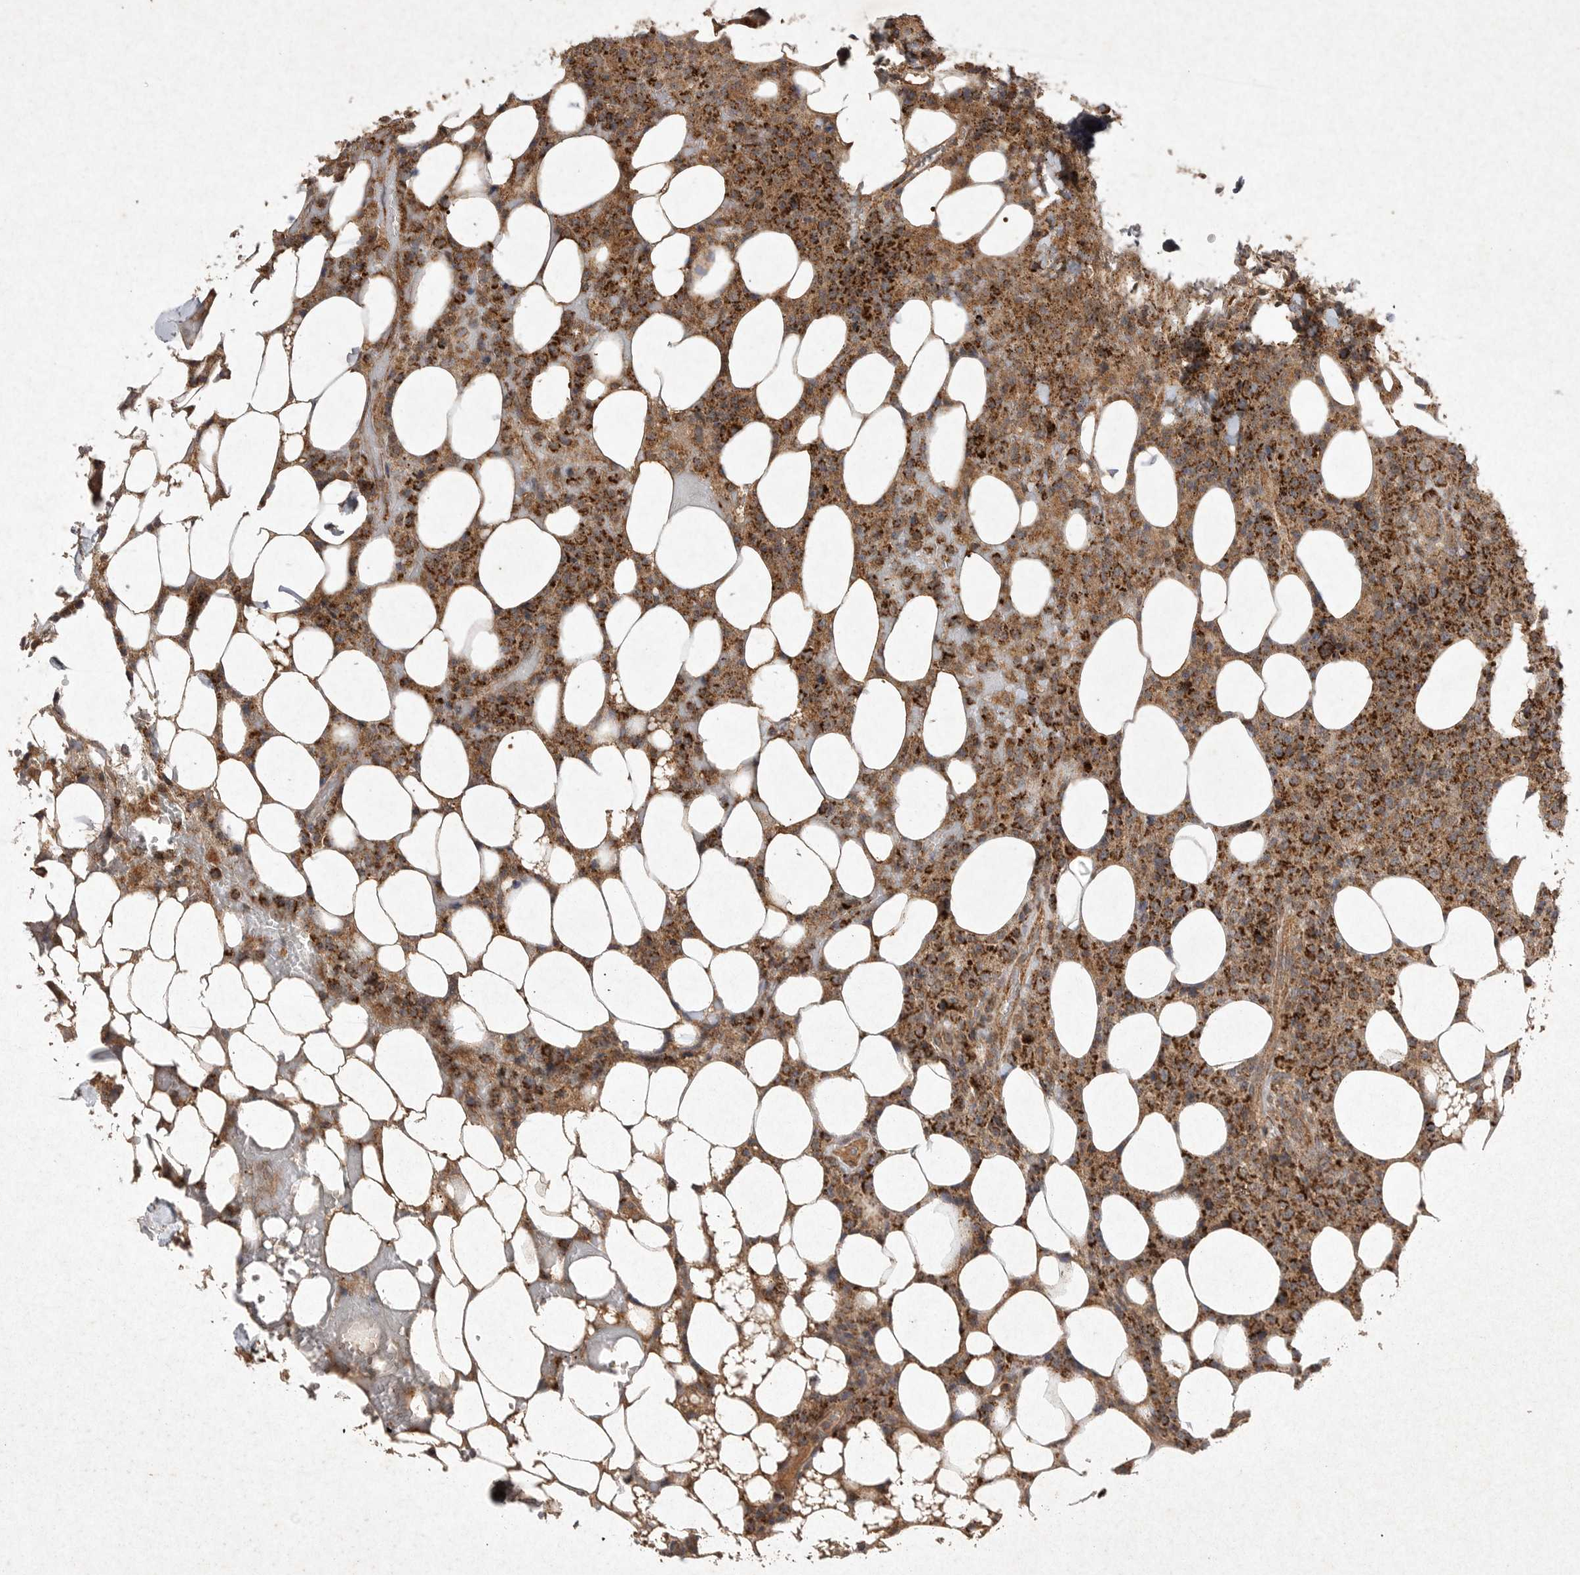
{"staining": {"intensity": "strong", "quantity": ">75%", "location": "cytoplasmic/membranous"}, "tissue": "lymphoma", "cell_type": "Tumor cells", "image_type": "cancer", "snomed": [{"axis": "morphology", "description": "Malignant lymphoma, non-Hodgkin's type, High grade"}, {"axis": "topography", "description": "Lymph node"}], "caption": "Human high-grade malignant lymphoma, non-Hodgkin's type stained with a protein marker exhibits strong staining in tumor cells.", "gene": "DDR1", "patient": {"sex": "male", "age": 13}}